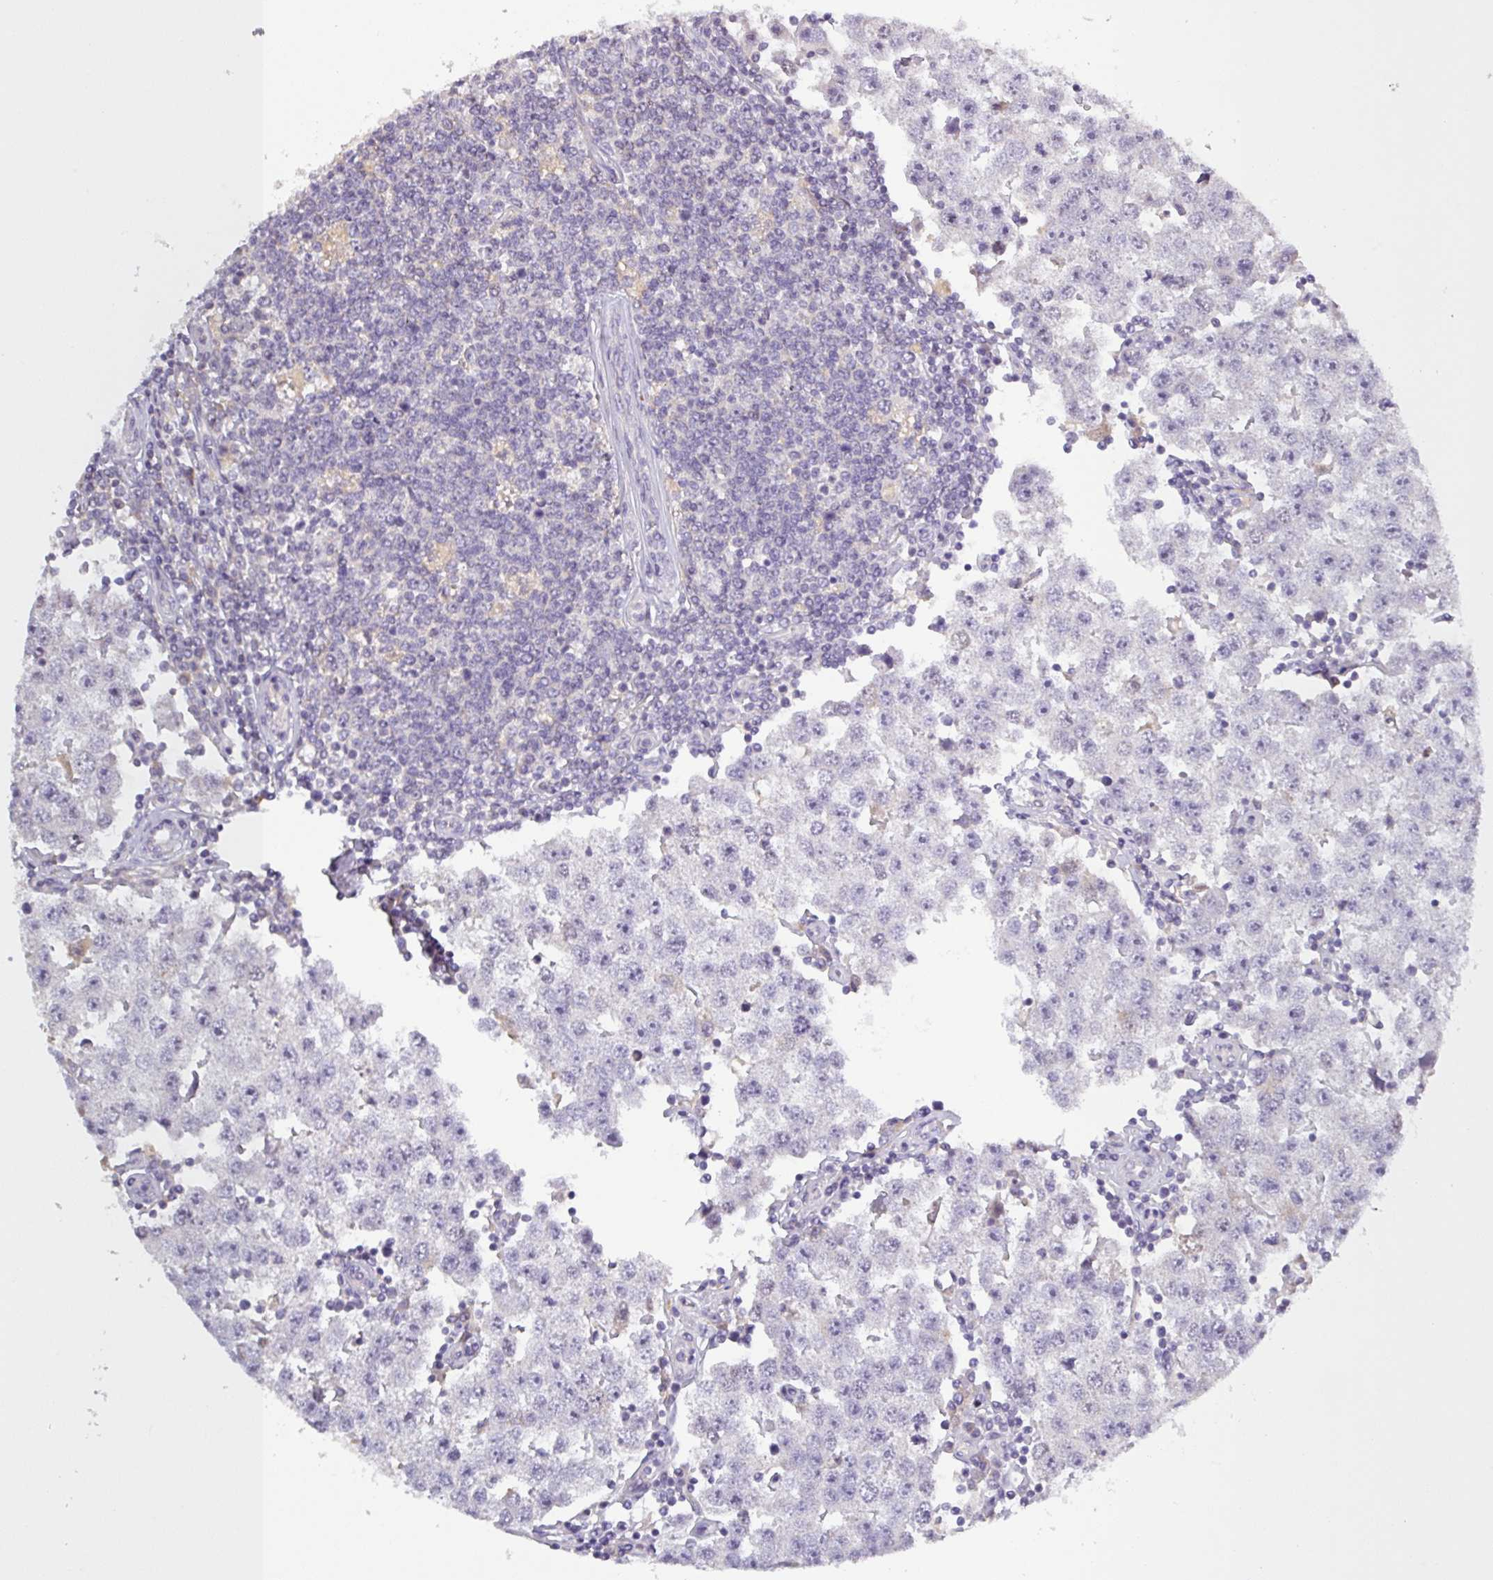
{"staining": {"intensity": "negative", "quantity": "none", "location": "none"}, "tissue": "testis cancer", "cell_type": "Tumor cells", "image_type": "cancer", "snomed": [{"axis": "morphology", "description": "Seminoma, NOS"}, {"axis": "topography", "description": "Testis"}], "caption": "This is an immunohistochemistry (IHC) photomicrograph of testis seminoma. There is no positivity in tumor cells.", "gene": "SFTPB", "patient": {"sex": "male", "age": 34}}